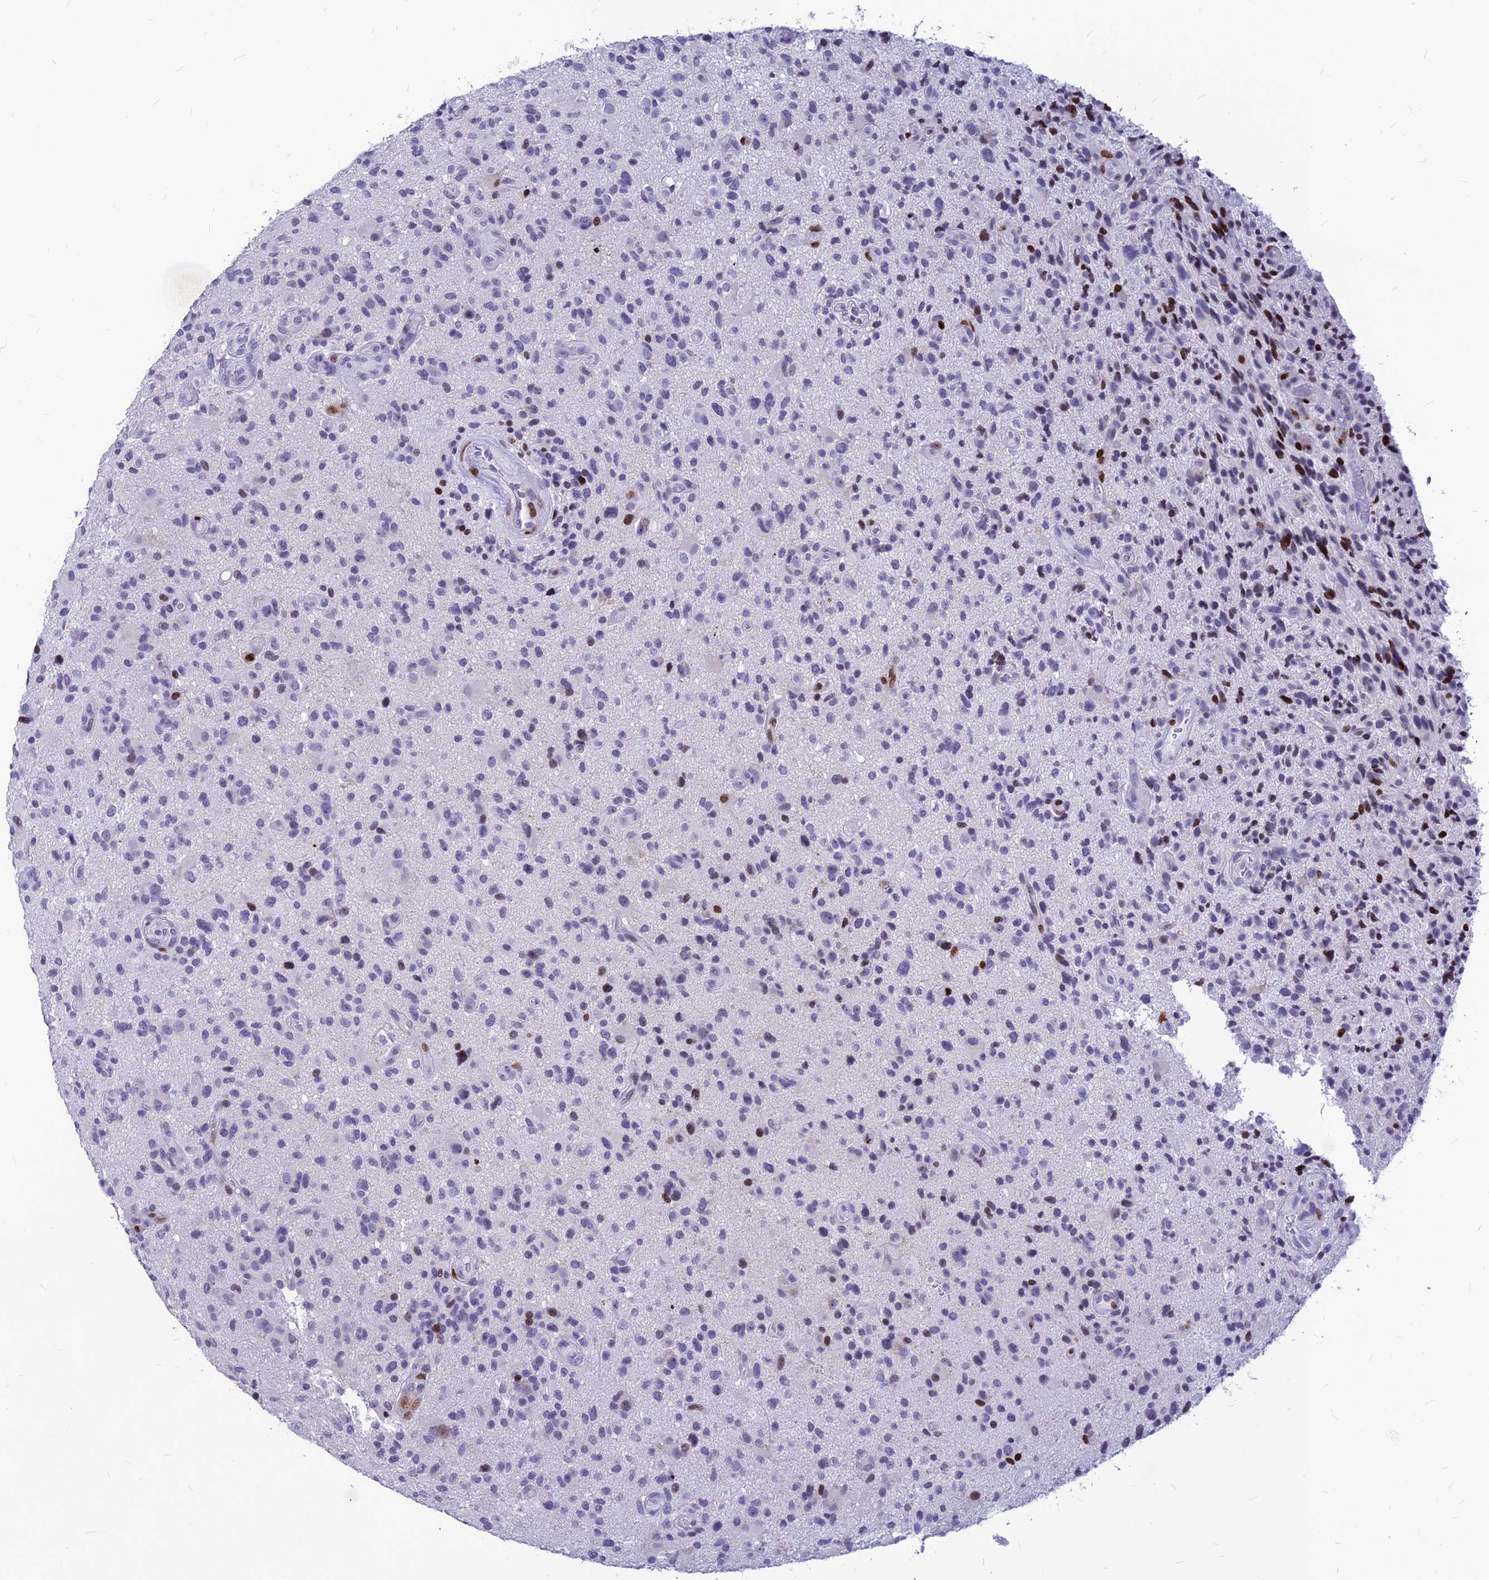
{"staining": {"intensity": "weak", "quantity": "<25%", "location": "nuclear"}, "tissue": "glioma", "cell_type": "Tumor cells", "image_type": "cancer", "snomed": [{"axis": "morphology", "description": "Glioma, malignant, High grade"}, {"axis": "topography", "description": "Brain"}], "caption": "Tumor cells show no significant positivity in glioma.", "gene": "PRPS1", "patient": {"sex": "male", "age": 47}}